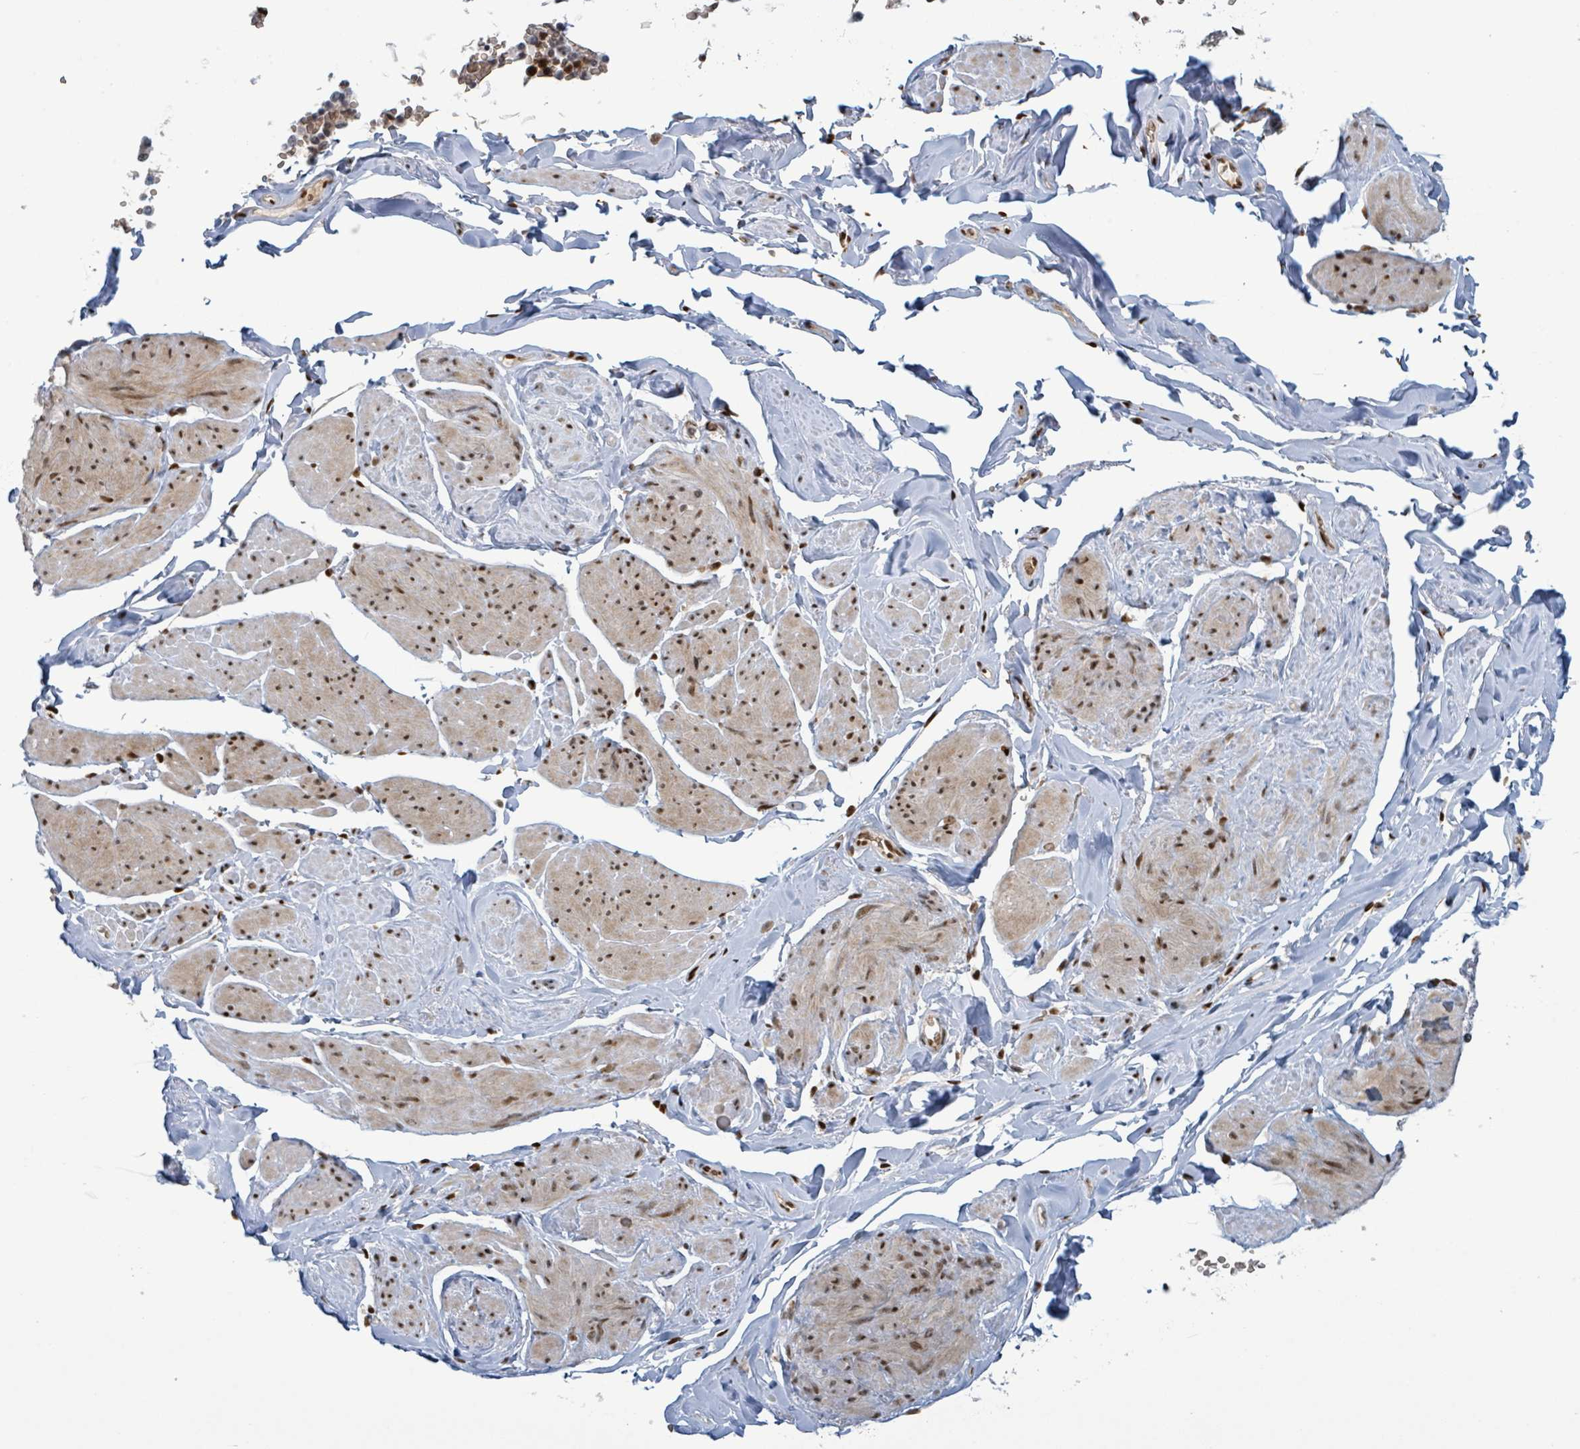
{"staining": {"intensity": "moderate", "quantity": "25%-75%", "location": "nuclear"}, "tissue": "smooth muscle", "cell_type": "Smooth muscle cells", "image_type": "normal", "snomed": [{"axis": "morphology", "description": "Normal tissue, NOS"}, {"axis": "topography", "description": "Smooth muscle"}, {"axis": "topography", "description": "Peripheral nerve tissue"}], "caption": "Moderate nuclear staining for a protein is present in about 25%-75% of smooth muscle cells of normal smooth muscle using IHC.", "gene": "KLF3", "patient": {"sex": "male", "age": 69}}